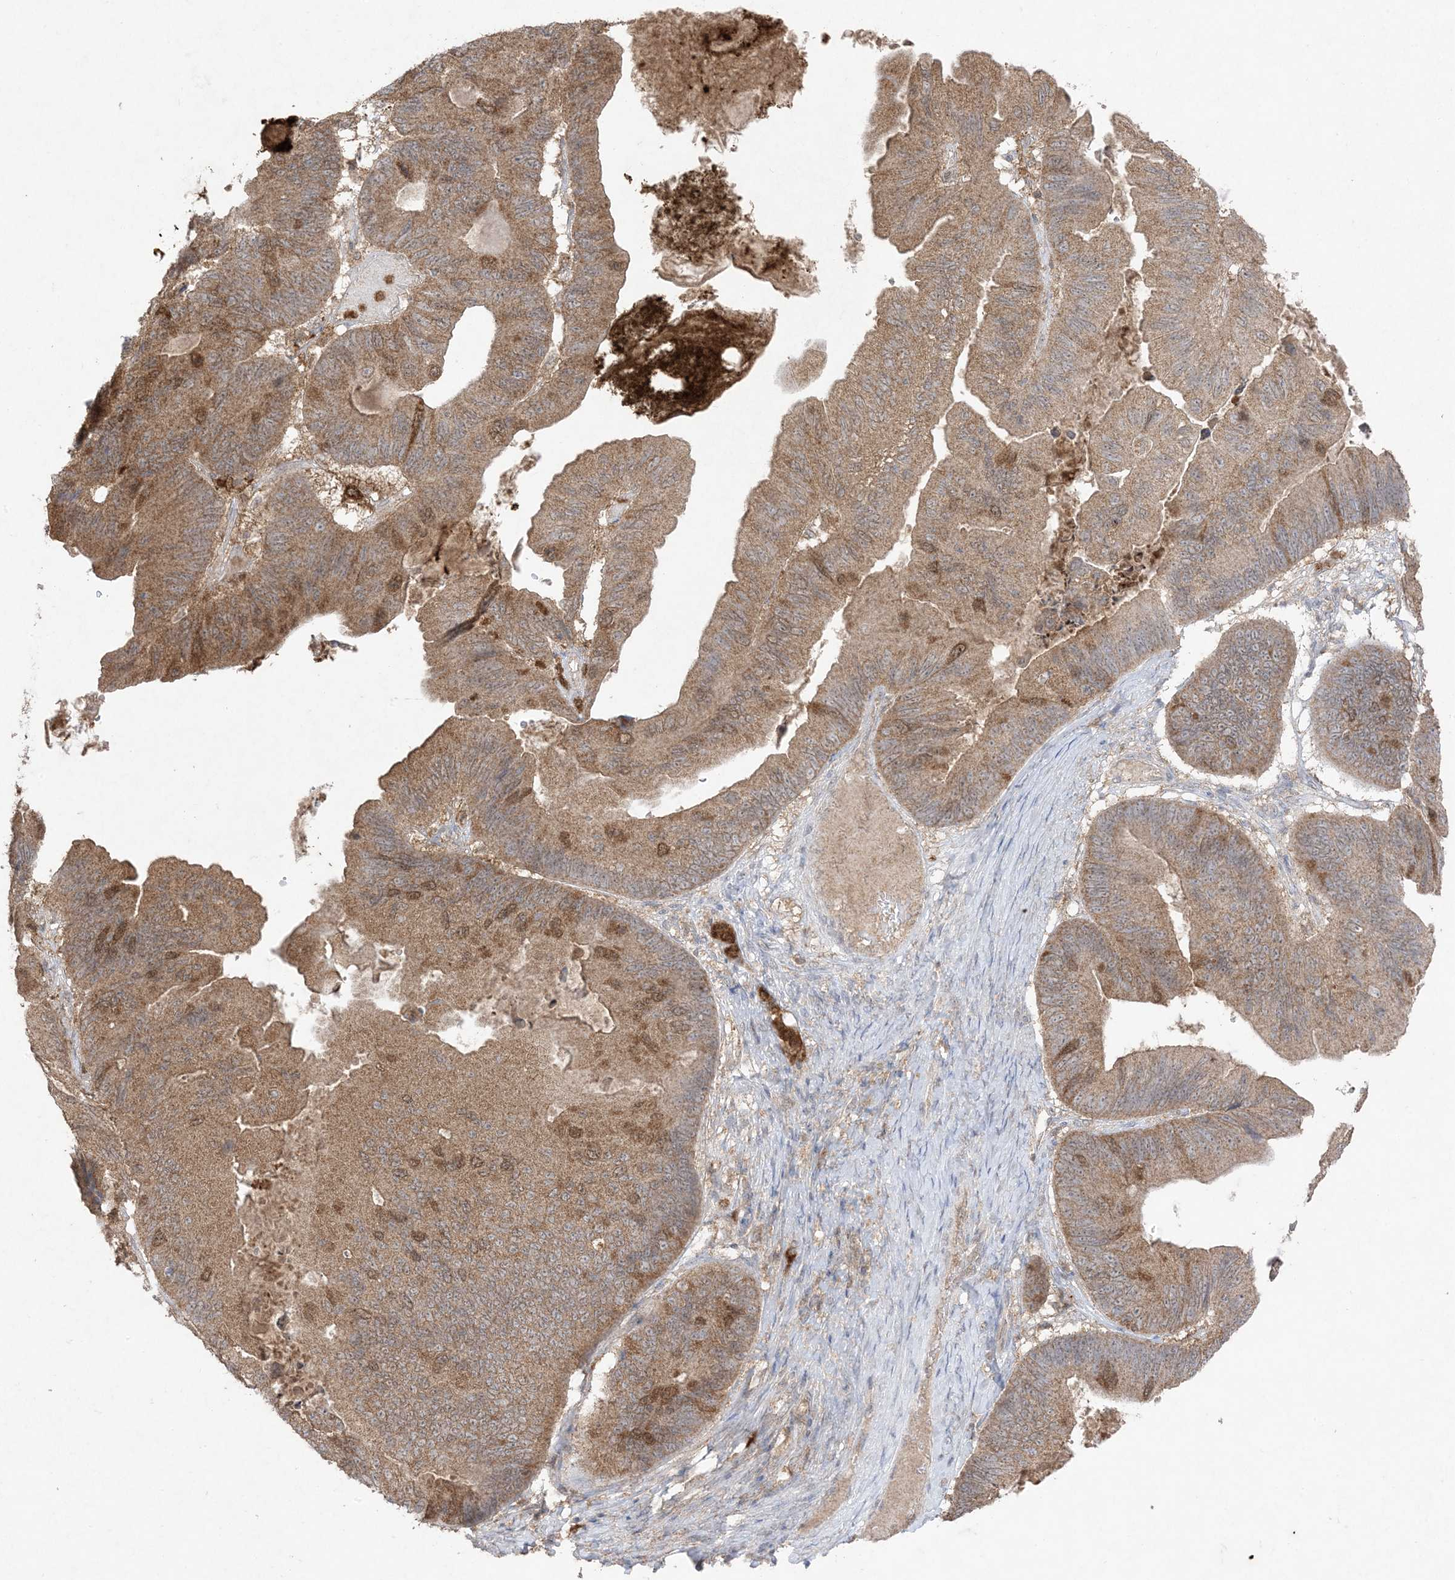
{"staining": {"intensity": "moderate", "quantity": ">75%", "location": "cytoplasmic/membranous"}, "tissue": "ovarian cancer", "cell_type": "Tumor cells", "image_type": "cancer", "snomed": [{"axis": "morphology", "description": "Cystadenocarcinoma, mucinous, NOS"}, {"axis": "topography", "description": "Ovary"}], "caption": "A high-resolution micrograph shows IHC staining of mucinous cystadenocarcinoma (ovarian), which reveals moderate cytoplasmic/membranous positivity in approximately >75% of tumor cells.", "gene": "UBE2C", "patient": {"sex": "female", "age": 61}}